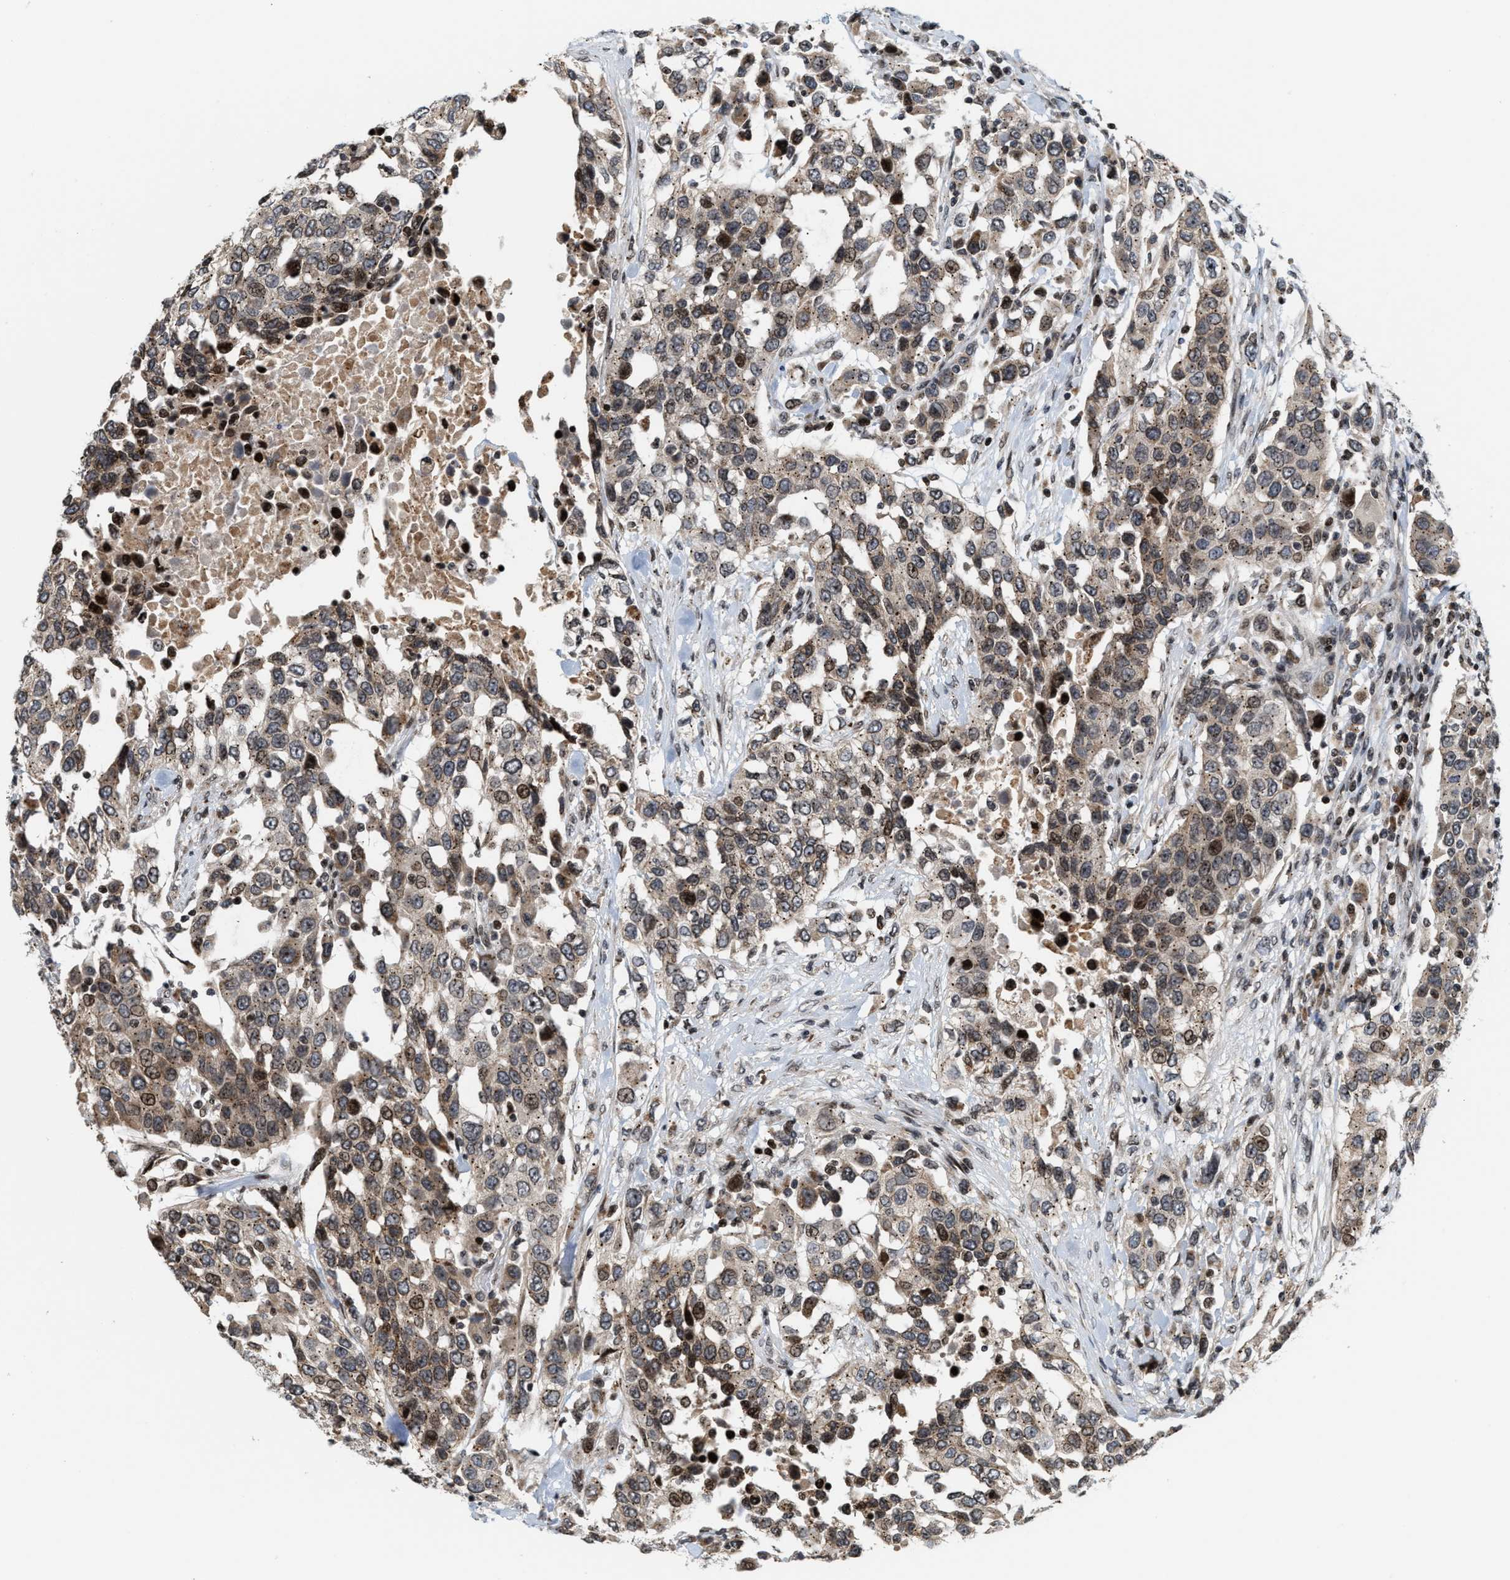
{"staining": {"intensity": "moderate", "quantity": ">75%", "location": "cytoplasmic/membranous,nuclear"}, "tissue": "urothelial cancer", "cell_type": "Tumor cells", "image_type": "cancer", "snomed": [{"axis": "morphology", "description": "Urothelial carcinoma, High grade"}, {"axis": "topography", "description": "Urinary bladder"}], "caption": "A micrograph of human urothelial carcinoma (high-grade) stained for a protein shows moderate cytoplasmic/membranous and nuclear brown staining in tumor cells.", "gene": "PDZD2", "patient": {"sex": "female", "age": 80}}